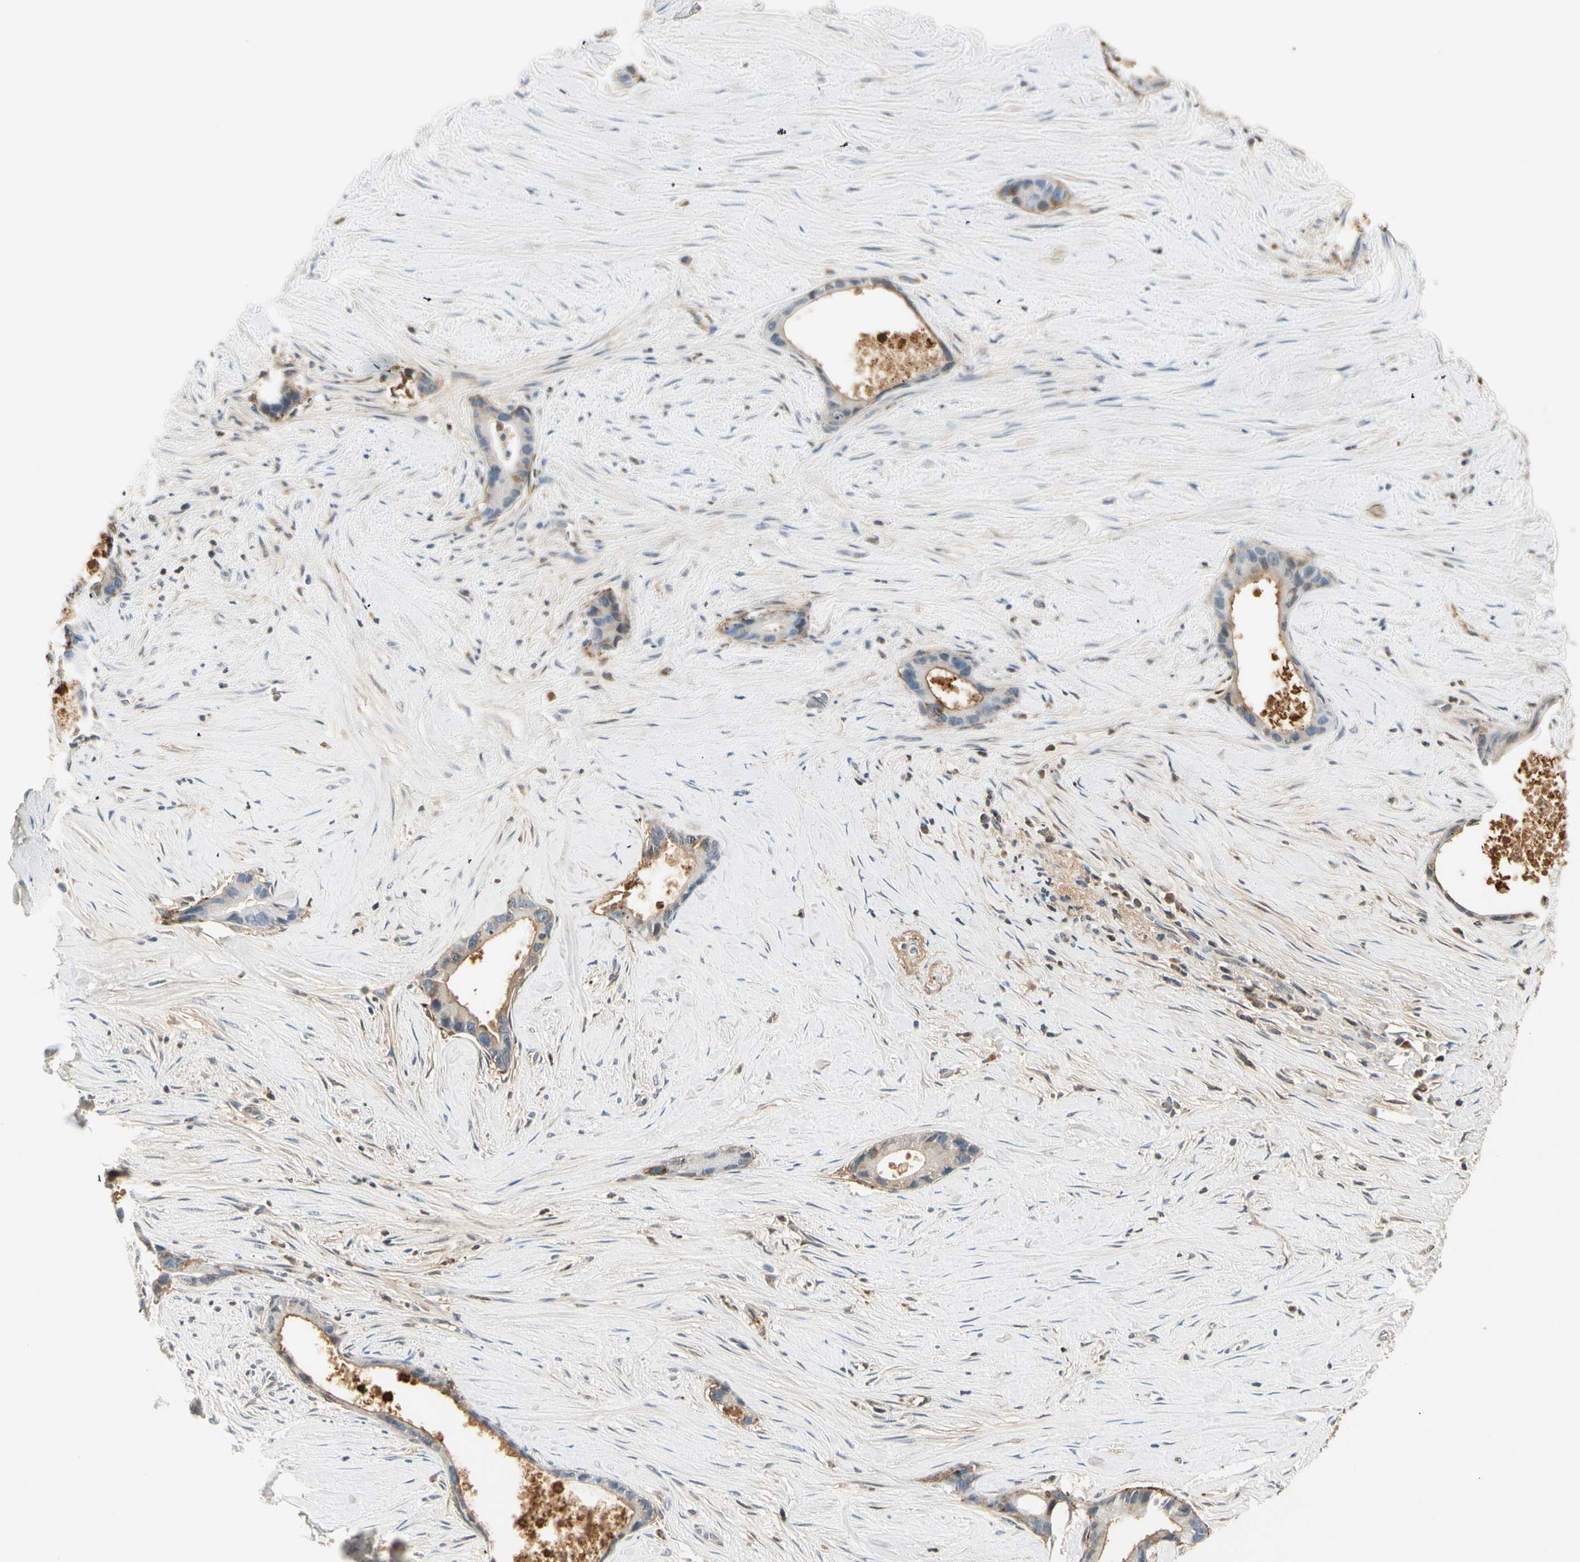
{"staining": {"intensity": "weak", "quantity": "25%-75%", "location": "cytoplasmic/membranous"}, "tissue": "liver cancer", "cell_type": "Tumor cells", "image_type": "cancer", "snomed": [{"axis": "morphology", "description": "Cholangiocarcinoma"}, {"axis": "topography", "description": "Liver"}], "caption": "A high-resolution image shows immunohistochemistry (IHC) staining of liver cancer (cholangiocarcinoma), which shows weak cytoplasmic/membranous expression in about 25%-75% of tumor cells.", "gene": "LAMB3", "patient": {"sex": "female", "age": 55}}